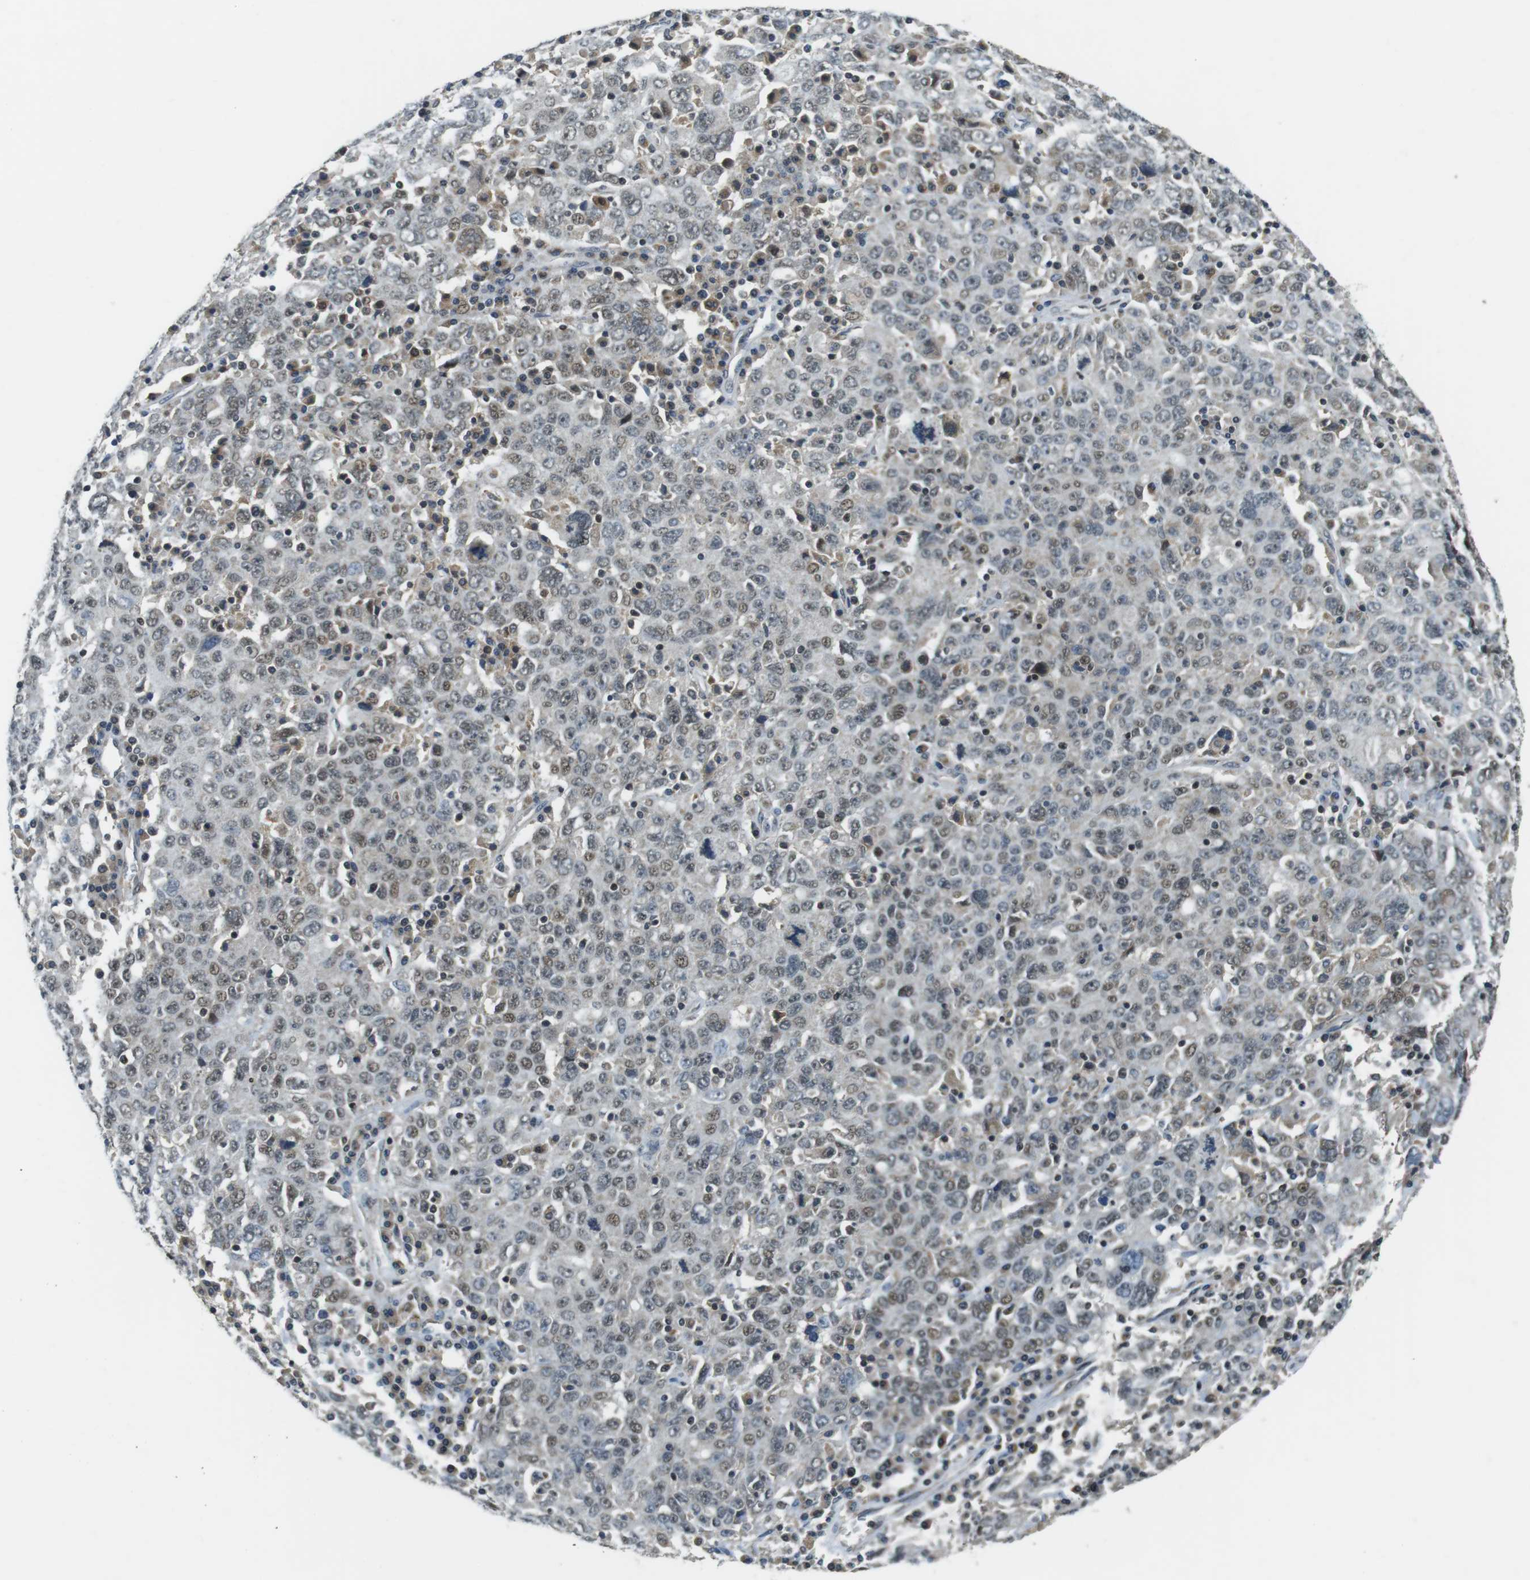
{"staining": {"intensity": "weak", "quantity": "25%-75%", "location": "cytoplasmic/membranous,nuclear"}, "tissue": "ovarian cancer", "cell_type": "Tumor cells", "image_type": "cancer", "snomed": [{"axis": "morphology", "description": "Carcinoma, endometroid"}, {"axis": "topography", "description": "Ovary"}], "caption": "Endometroid carcinoma (ovarian) stained with DAB (3,3'-diaminobenzidine) IHC shows low levels of weak cytoplasmic/membranous and nuclear staining in about 25%-75% of tumor cells.", "gene": "BRD4", "patient": {"sex": "female", "age": 62}}